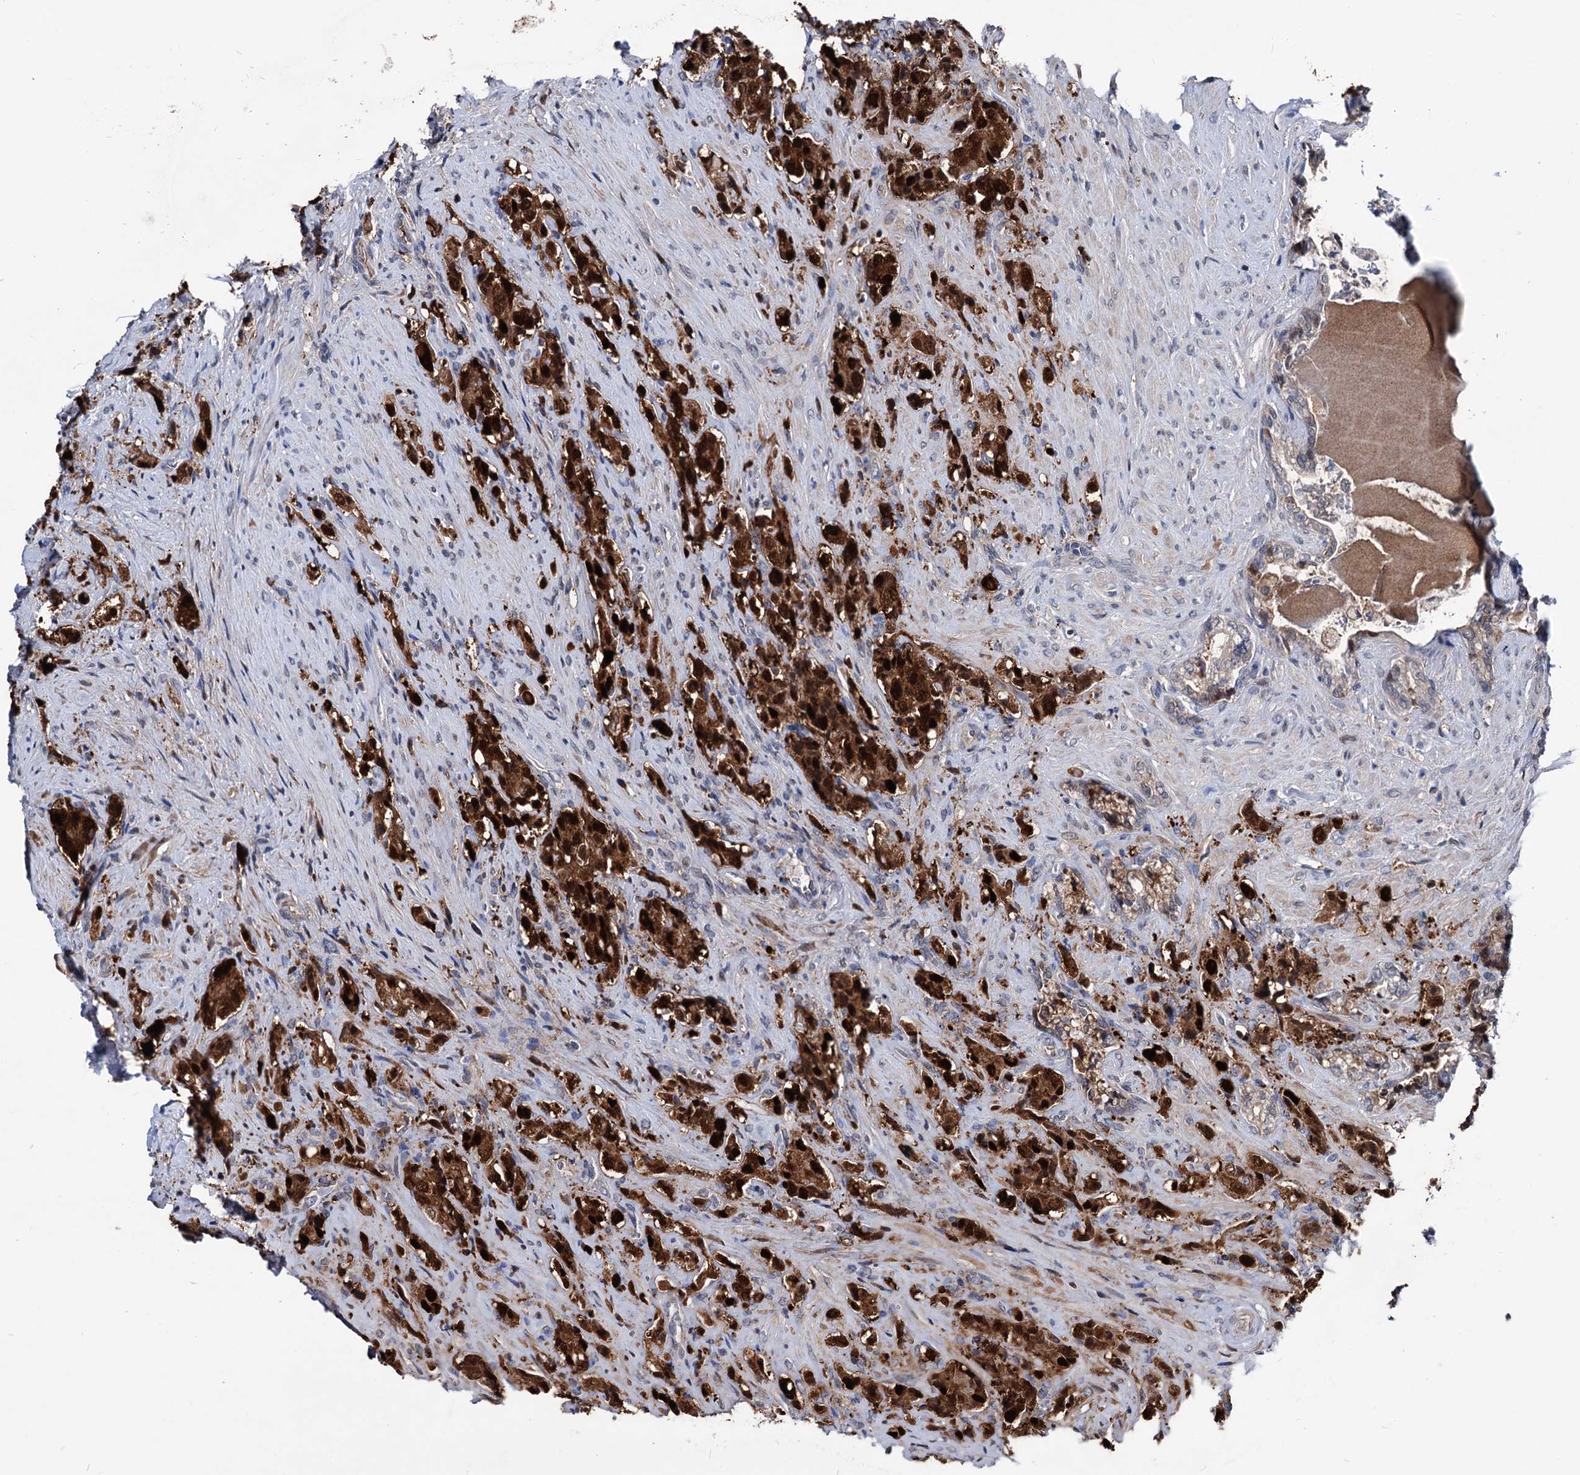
{"staining": {"intensity": "strong", "quantity": ">75%", "location": "cytoplasmic/membranous,nuclear"}, "tissue": "prostate cancer", "cell_type": "Tumor cells", "image_type": "cancer", "snomed": [{"axis": "morphology", "description": "Adenocarcinoma, High grade"}, {"axis": "topography", "description": "Prostate"}], "caption": "Immunohistochemistry (IHC) staining of prostate high-grade adenocarcinoma, which displays high levels of strong cytoplasmic/membranous and nuclear positivity in about >75% of tumor cells indicating strong cytoplasmic/membranous and nuclear protein expression. The staining was performed using DAB (brown) for protein detection and nuclei were counterstained in hematoxylin (blue).", "gene": "GLO1", "patient": {"sex": "male", "age": 65}}